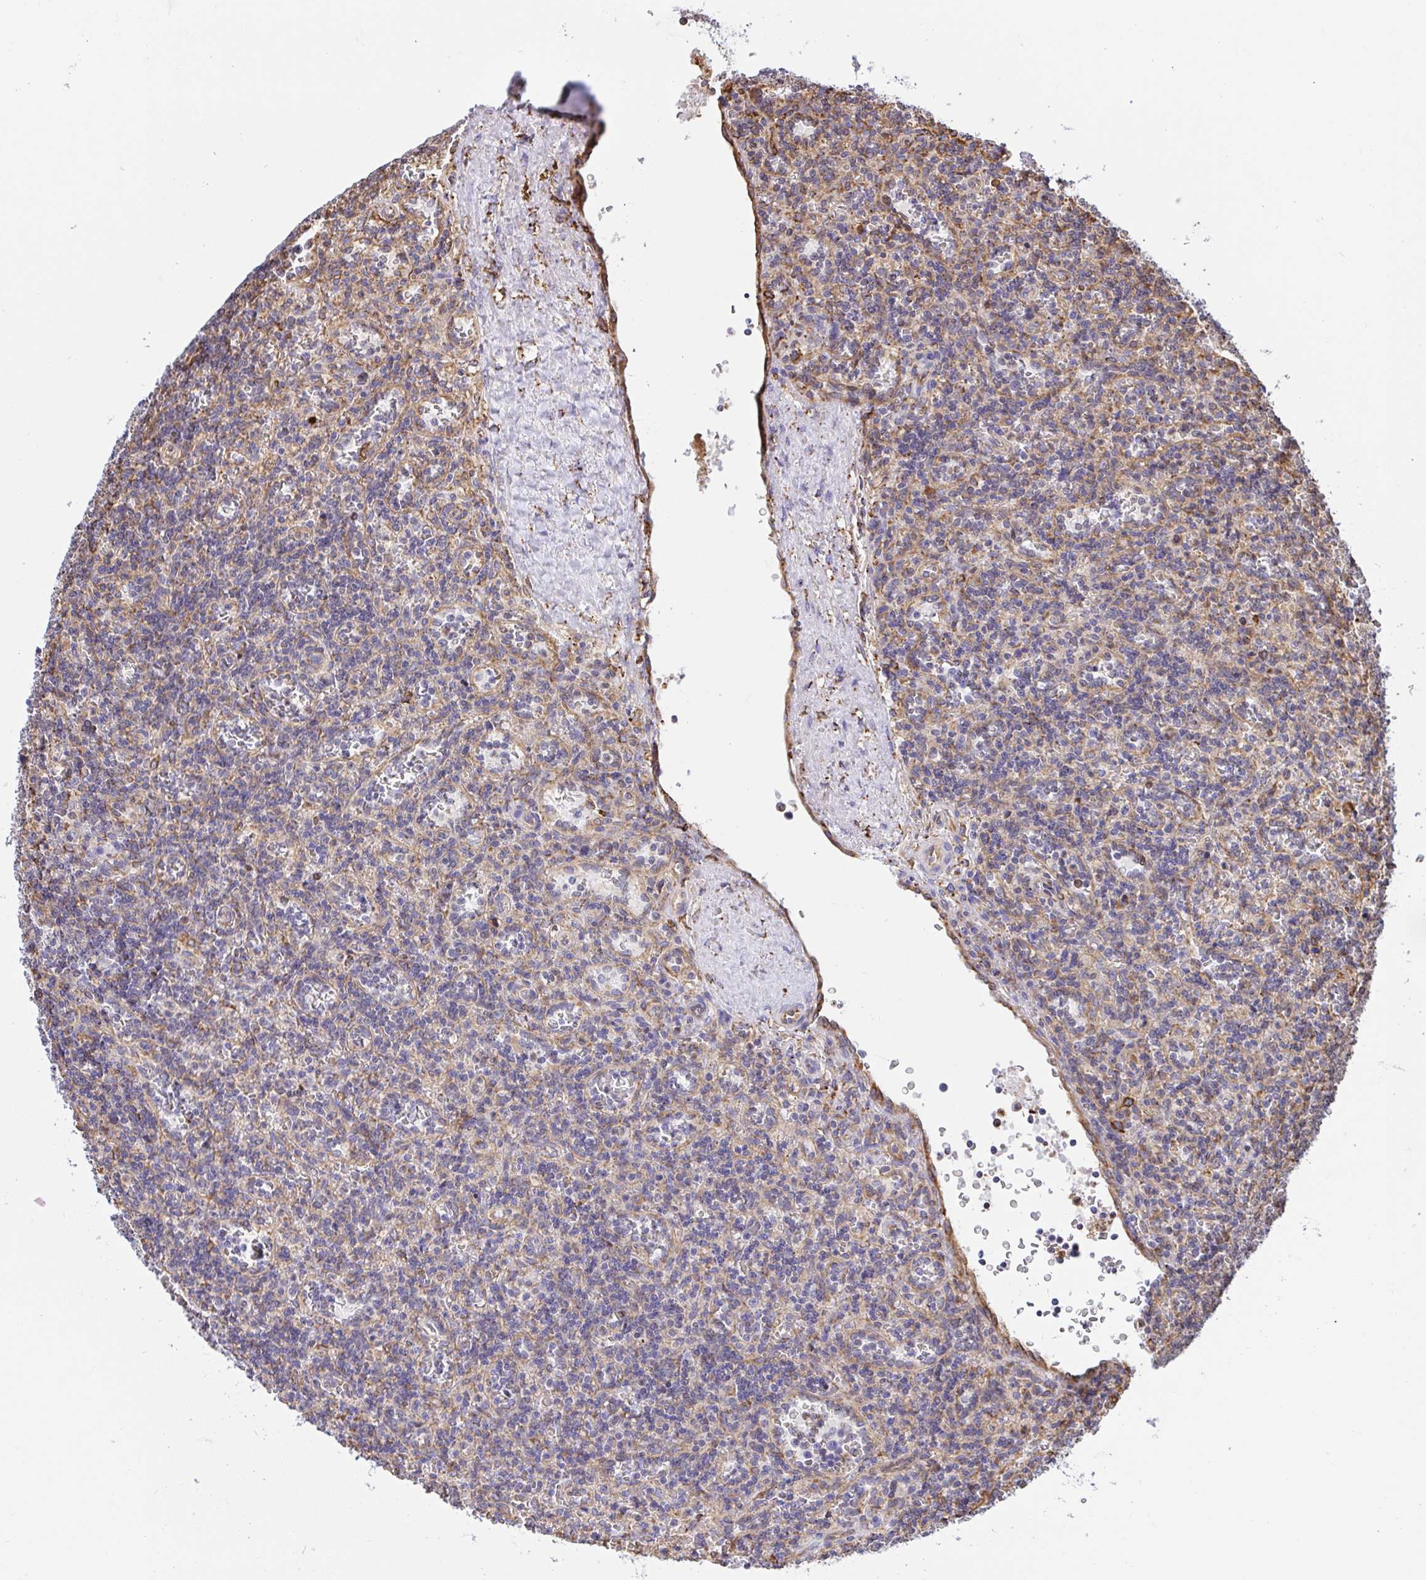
{"staining": {"intensity": "negative", "quantity": "none", "location": "none"}, "tissue": "lymphoma", "cell_type": "Tumor cells", "image_type": "cancer", "snomed": [{"axis": "morphology", "description": "Malignant lymphoma, non-Hodgkin's type, Low grade"}, {"axis": "topography", "description": "Spleen"}], "caption": "Human lymphoma stained for a protein using immunohistochemistry (IHC) exhibits no expression in tumor cells.", "gene": "CLGN", "patient": {"sex": "male", "age": 73}}